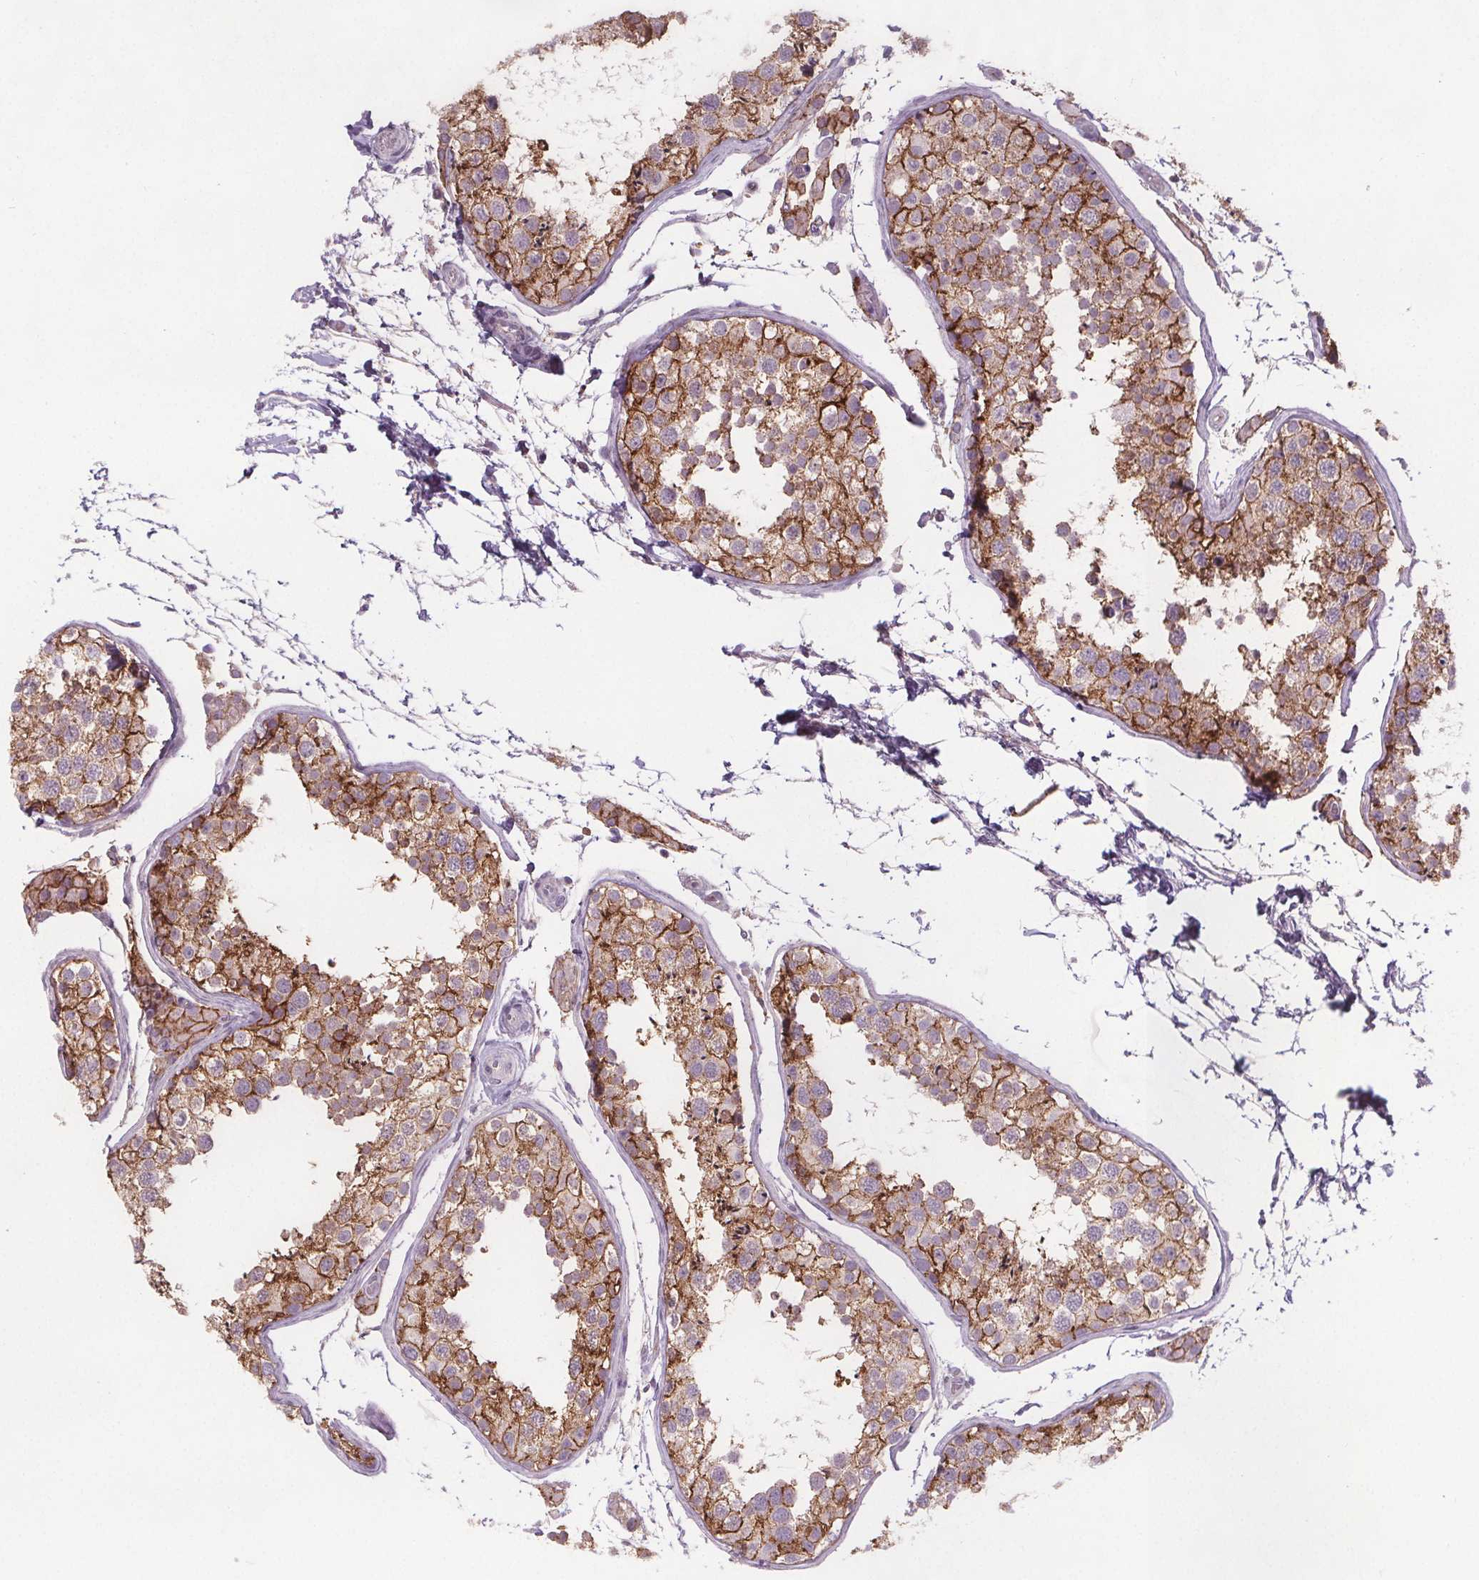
{"staining": {"intensity": "moderate", "quantity": "25%-75%", "location": "cytoplasmic/membranous"}, "tissue": "testis", "cell_type": "Cells in seminiferous ducts", "image_type": "normal", "snomed": [{"axis": "morphology", "description": "Normal tissue, NOS"}, {"axis": "topography", "description": "Testis"}], "caption": "Immunohistochemical staining of benign testis shows moderate cytoplasmic/membranous protein positivity in approximately 25%-75% of cells in seminiferous ducts. (IHC, brightfield microscopy, high magnification).", "gene": "ATP1A1", "patient": {"sex": "male", "age": 29}}